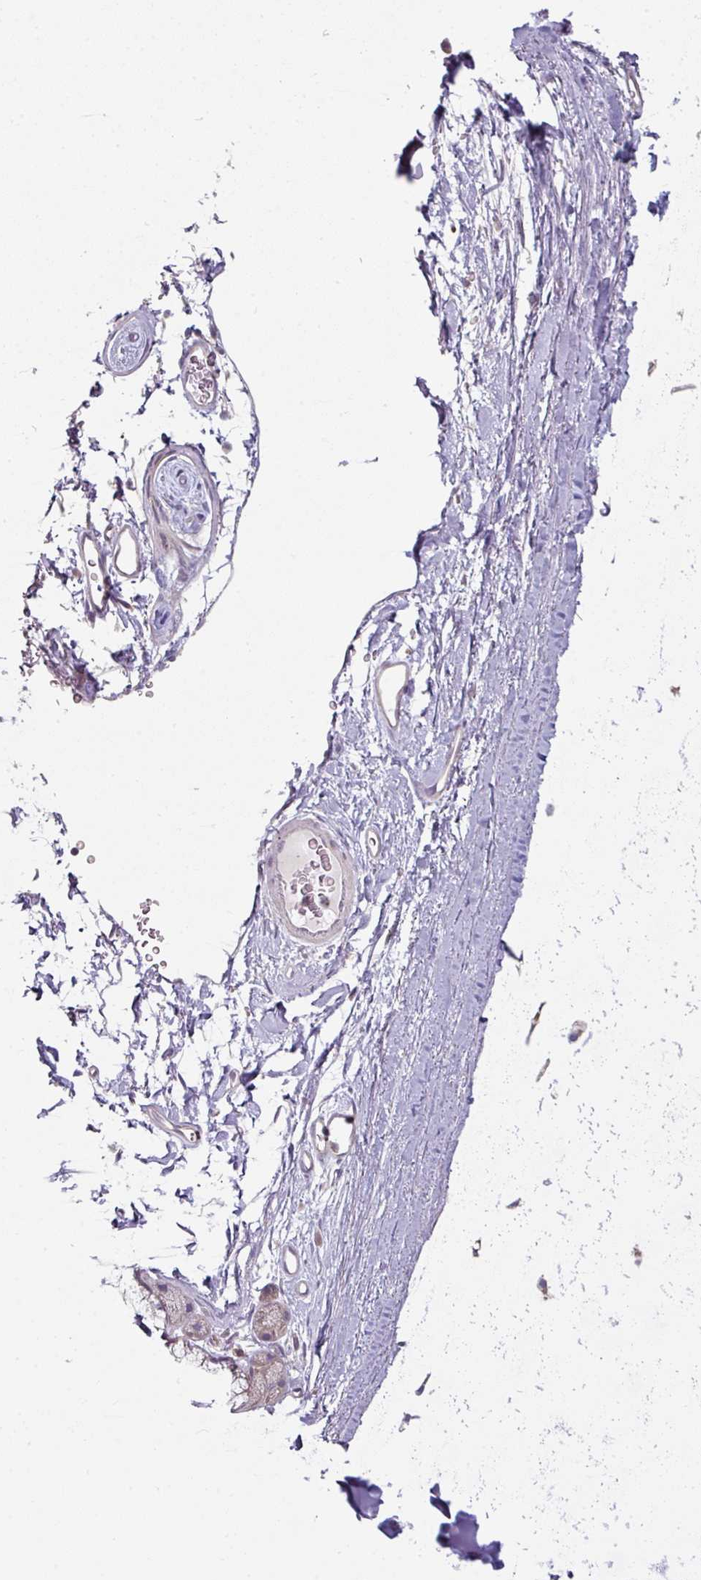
{"staining": {"intensity": "negative", "quantity": "none", "location": "none"}, "tissue": "soft tissue", "cell_type": "Fibroblasts", "image_type": "normal", "snomed": [{"axis": "morphology", "description": "Normal tissue, NOS"}, {"axis": "topography", "description": "Lymph node"}, {"axis": "topography", "description": "Cartilage tissue"}, {"axis": "topography", "description": "Bronchus"}], "caption": "High magnification brightfield microscopy of benign soft tissue stained with DAB (brown) and counterstained with hematoxylin (blue): fibroblasts show no significant staining. The staining was performed using DAB to visualize the protein expression in brown, while the nuclei were stained in blue with hematoxylin (Magnification: 20x).", "gene": "C19orf33", "patient": {"sex": "female", "age": 70}}